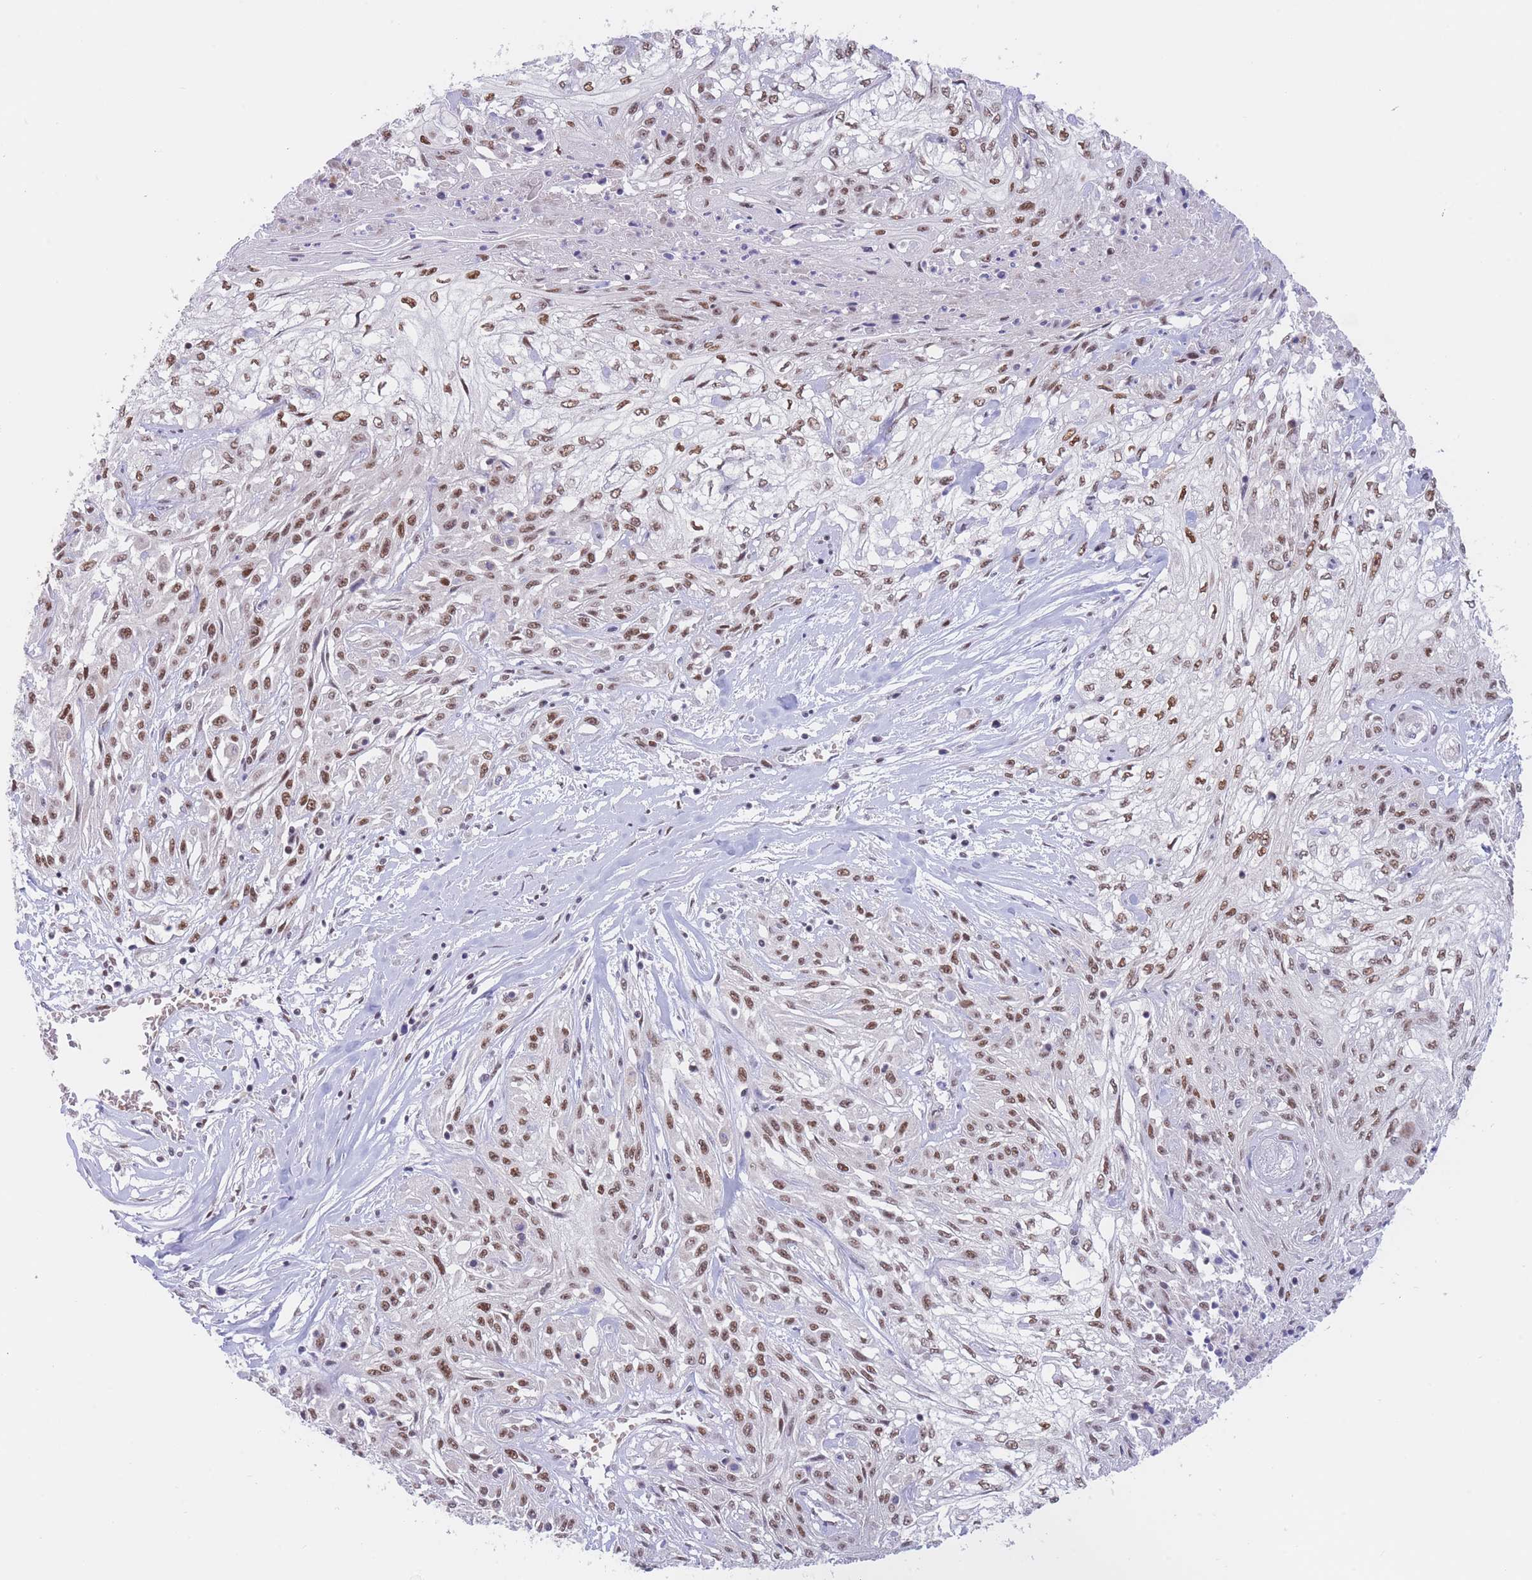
{"staining": {"intensity": "moderate", "quantity": ">75%", "location": "nuclear"}, "tissue": "skin cancer", "cell_type": "Tumor cells", "image_type": "cancer", "snomed": [{"axis": "morphology", "description": "Squamous cell carcinoma, NOS"}, {"axis": "morphology", "description": "Squamous cell carcinoma, metastatic, NOS"}, {"axis": "topography", "description": "Skin"}, {"axis": "topography", "description": "Lymph node"}], "caption": "Immunohistochemical staining of human skin cancer reveals medium levels of moderate nuclear positivity in about >75% of tumor cells.", "gene": "SMAD9", "patient": {"sex": "male", "age": 75}}